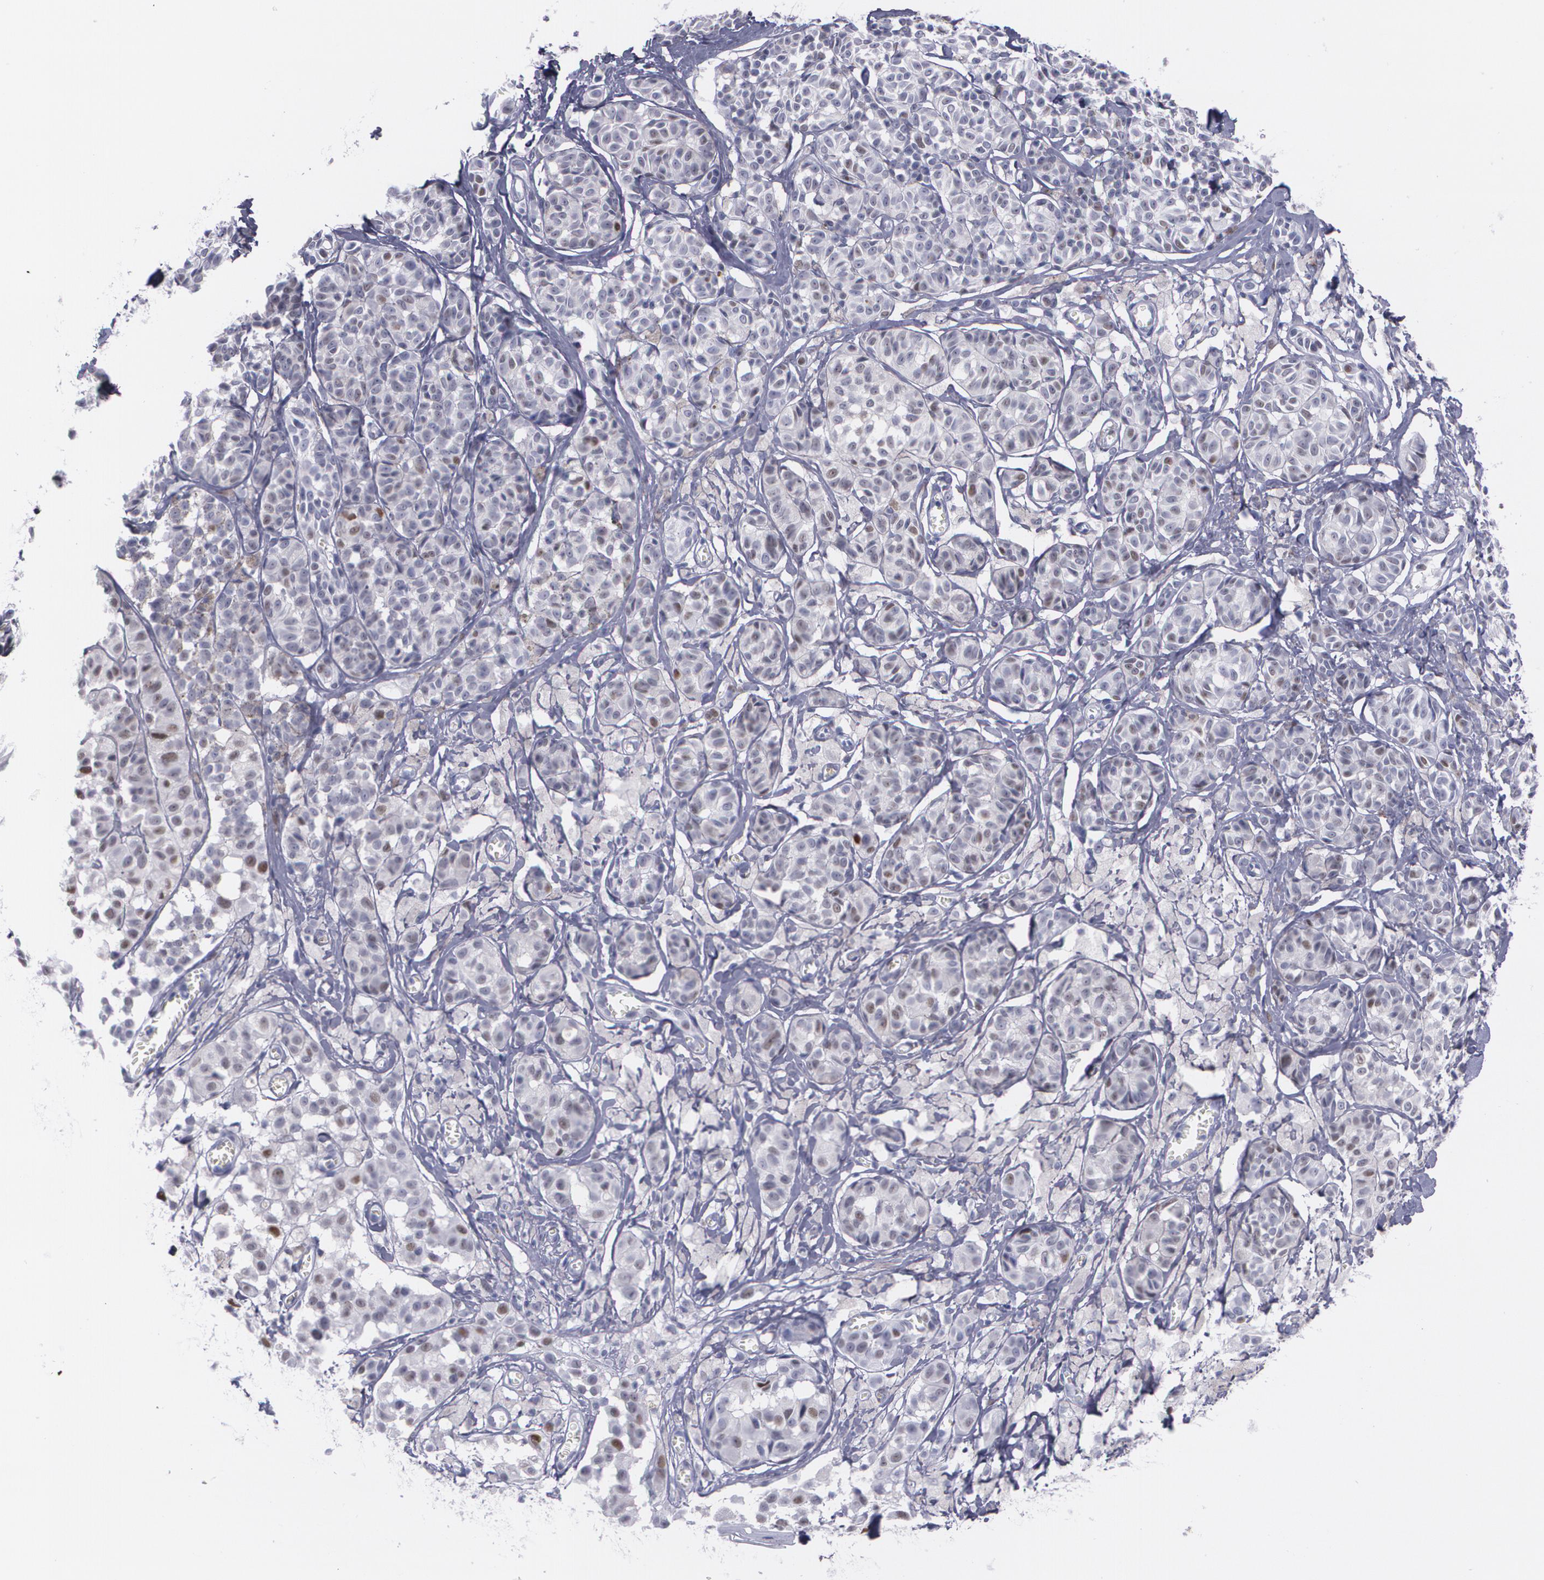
{"staining": {"intensity": "weak", "quantity": "<25%", "location": "nuclear"}, "tissue": "melanoma", "cell_type": "Tumor cells", "image_type": "cancer", "snomed": [{"axis": "morphology", "description": "Malignant melanoma, NOS"}, {"axis": "topography", "description": "Skin"}], "caption": "Immunohistochemistry (IHC) image of neoplastic tissue: malignant melanoma stained with DAB shows no significant protein positivity in tumor cells.", "gene": "TP53", "patient": {"sex": "male", "age": 76}}